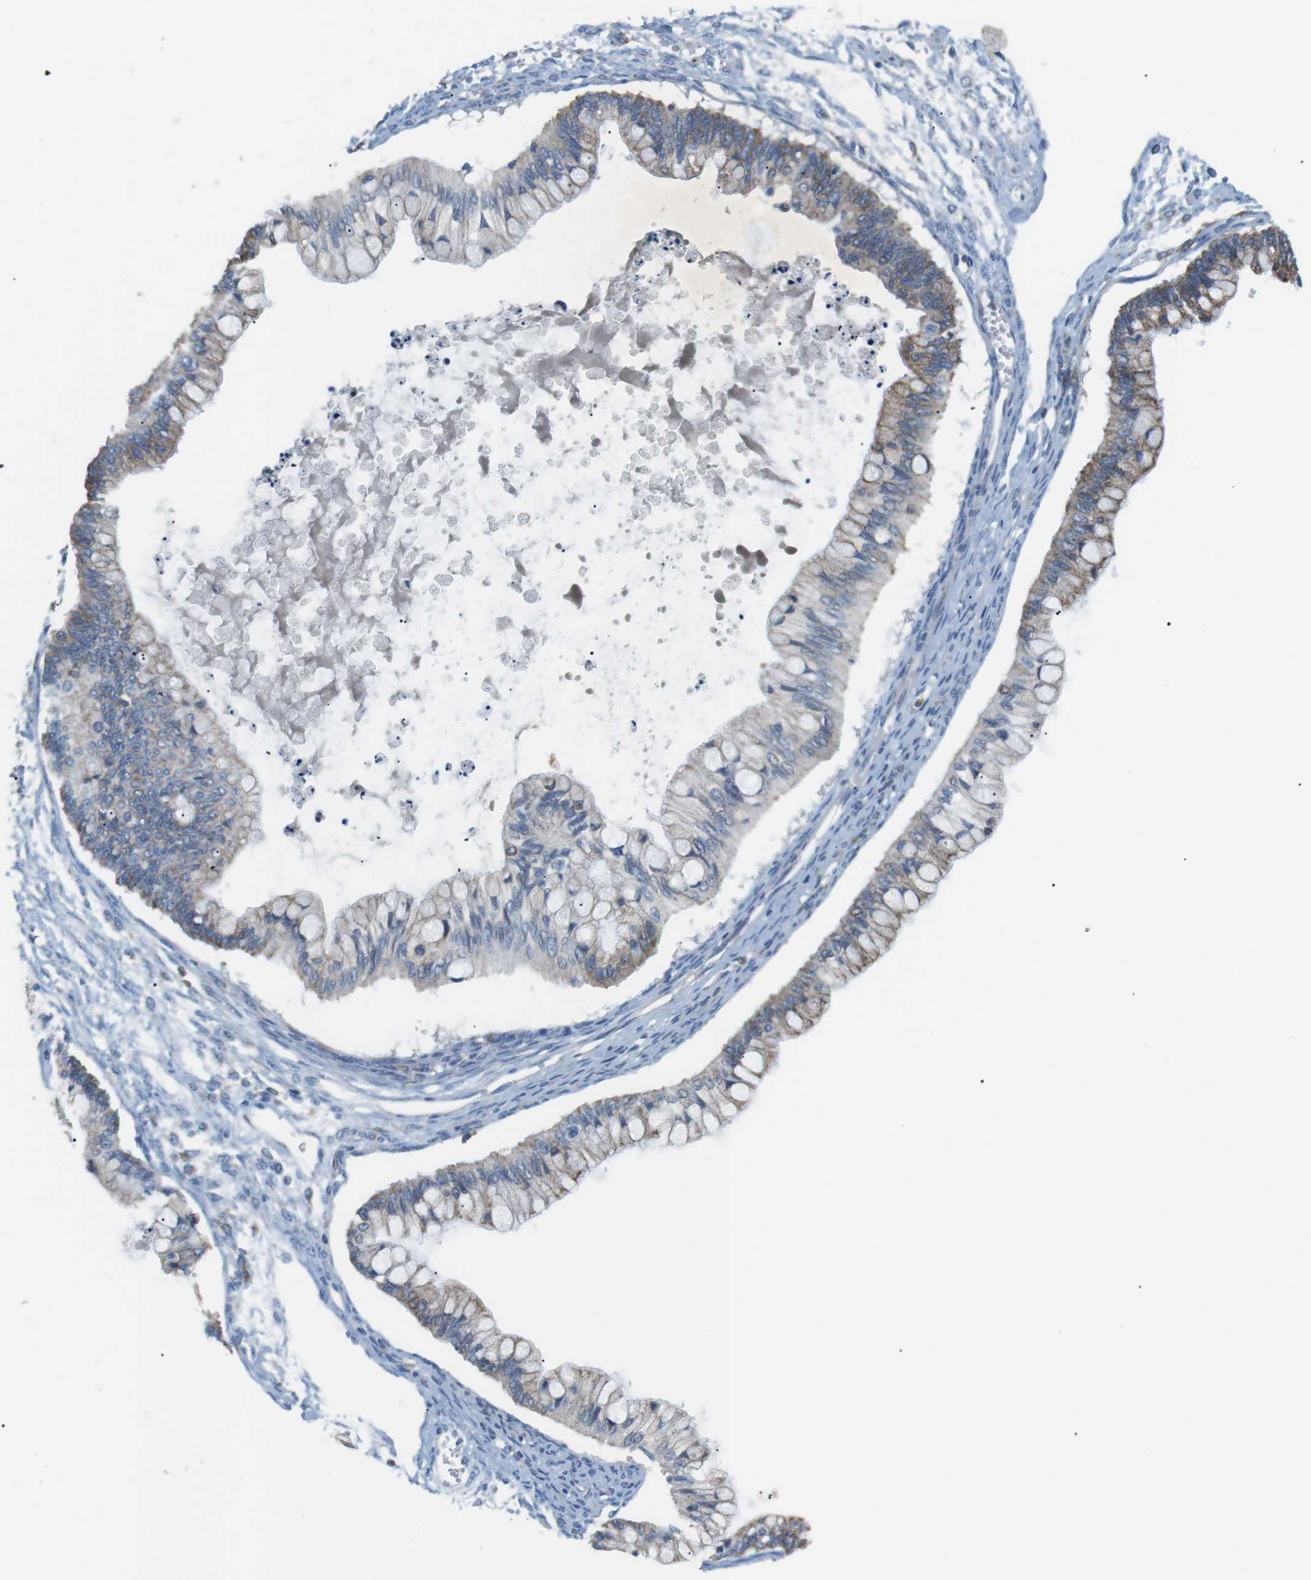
{"staining": {"intensity": "weak", "quantity": "25%-75%", "location": "cytoplasmic/membranous"}, "tissue": "ovarian cancer", "cell_type": "Tumor cells", "image_type": "cancer", "snomed": [{"axis": "morphology", "description": "Cystadenocarcinoma, mucinous, NOS"}, {"axis": "topography", "description": "Ovary"}], "caption": "There is low levels of weak cytoplasmic/membranous positivity in tumor cells of ovarian cancer (mucinous cystadenocarcinoma), as demonstrated by immunohistochemical staining (brown color).", "gene": "CD300E", "patient": {"sex": "female", "age": 57}}